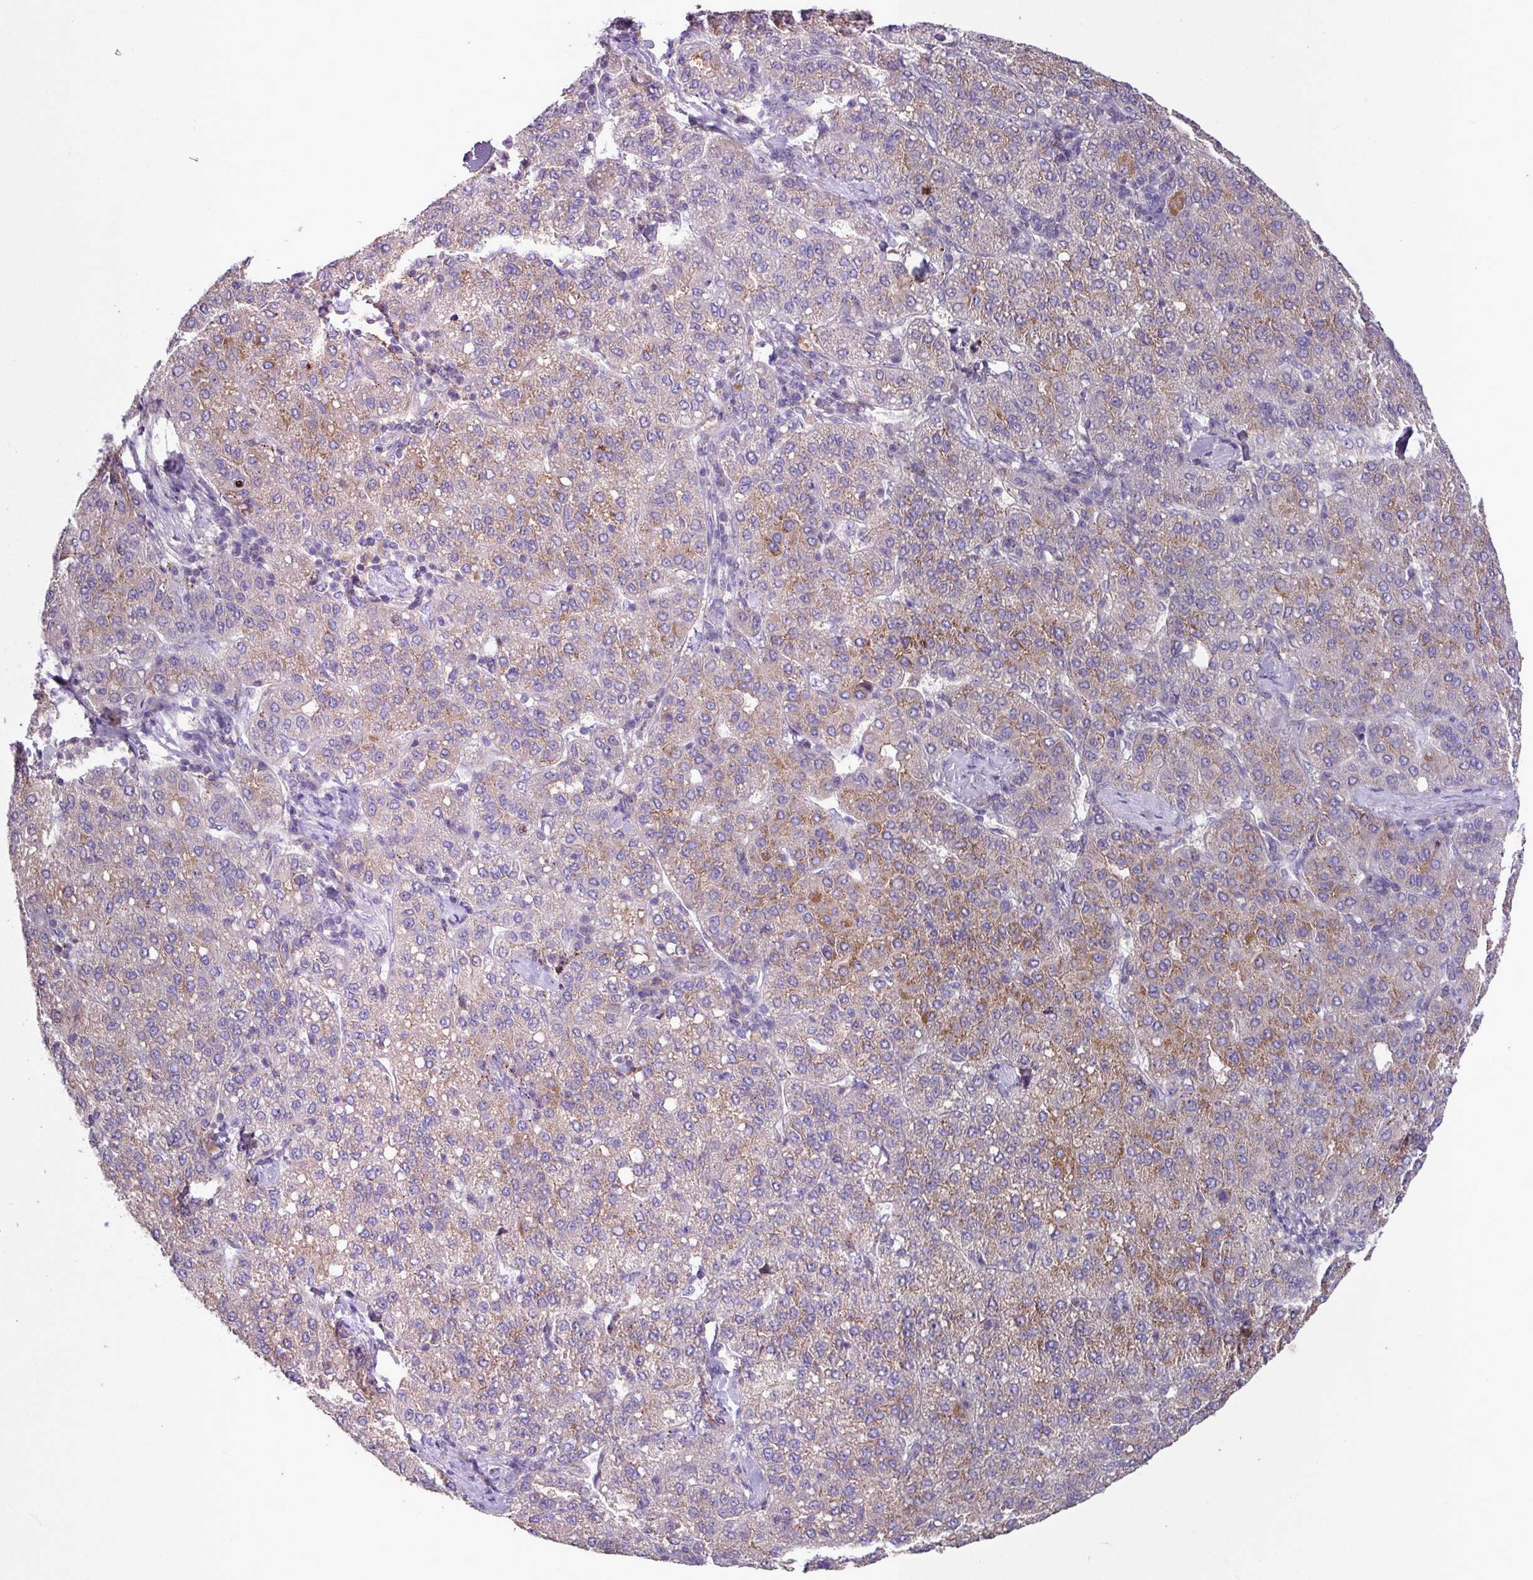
{"staining": {"intensity": "moderate", "quantity": "25%-75%", "location": "cytoplasmic/membranous"}, "tissue": "liver cancer", "cell_type": "Tumor cells", "image_type": "cancer", "snomed": [{"axis": "morphology", "description": "Carcinoma, Hepatocellular, NOS"}, {"axis": "topography", "description": "Liver"}], "caption": "IHC histopathology image of neoplastic tissue: human liver cancer stained using IHC shows medium levels of moderate protein expression localized specifically in the cytoplasmic/membranous of tumor cells, appearing as a cytoplasmic/membranous brown color.", "gene": "IQCJ", "patient": {"sex": "male", "age": 65}}